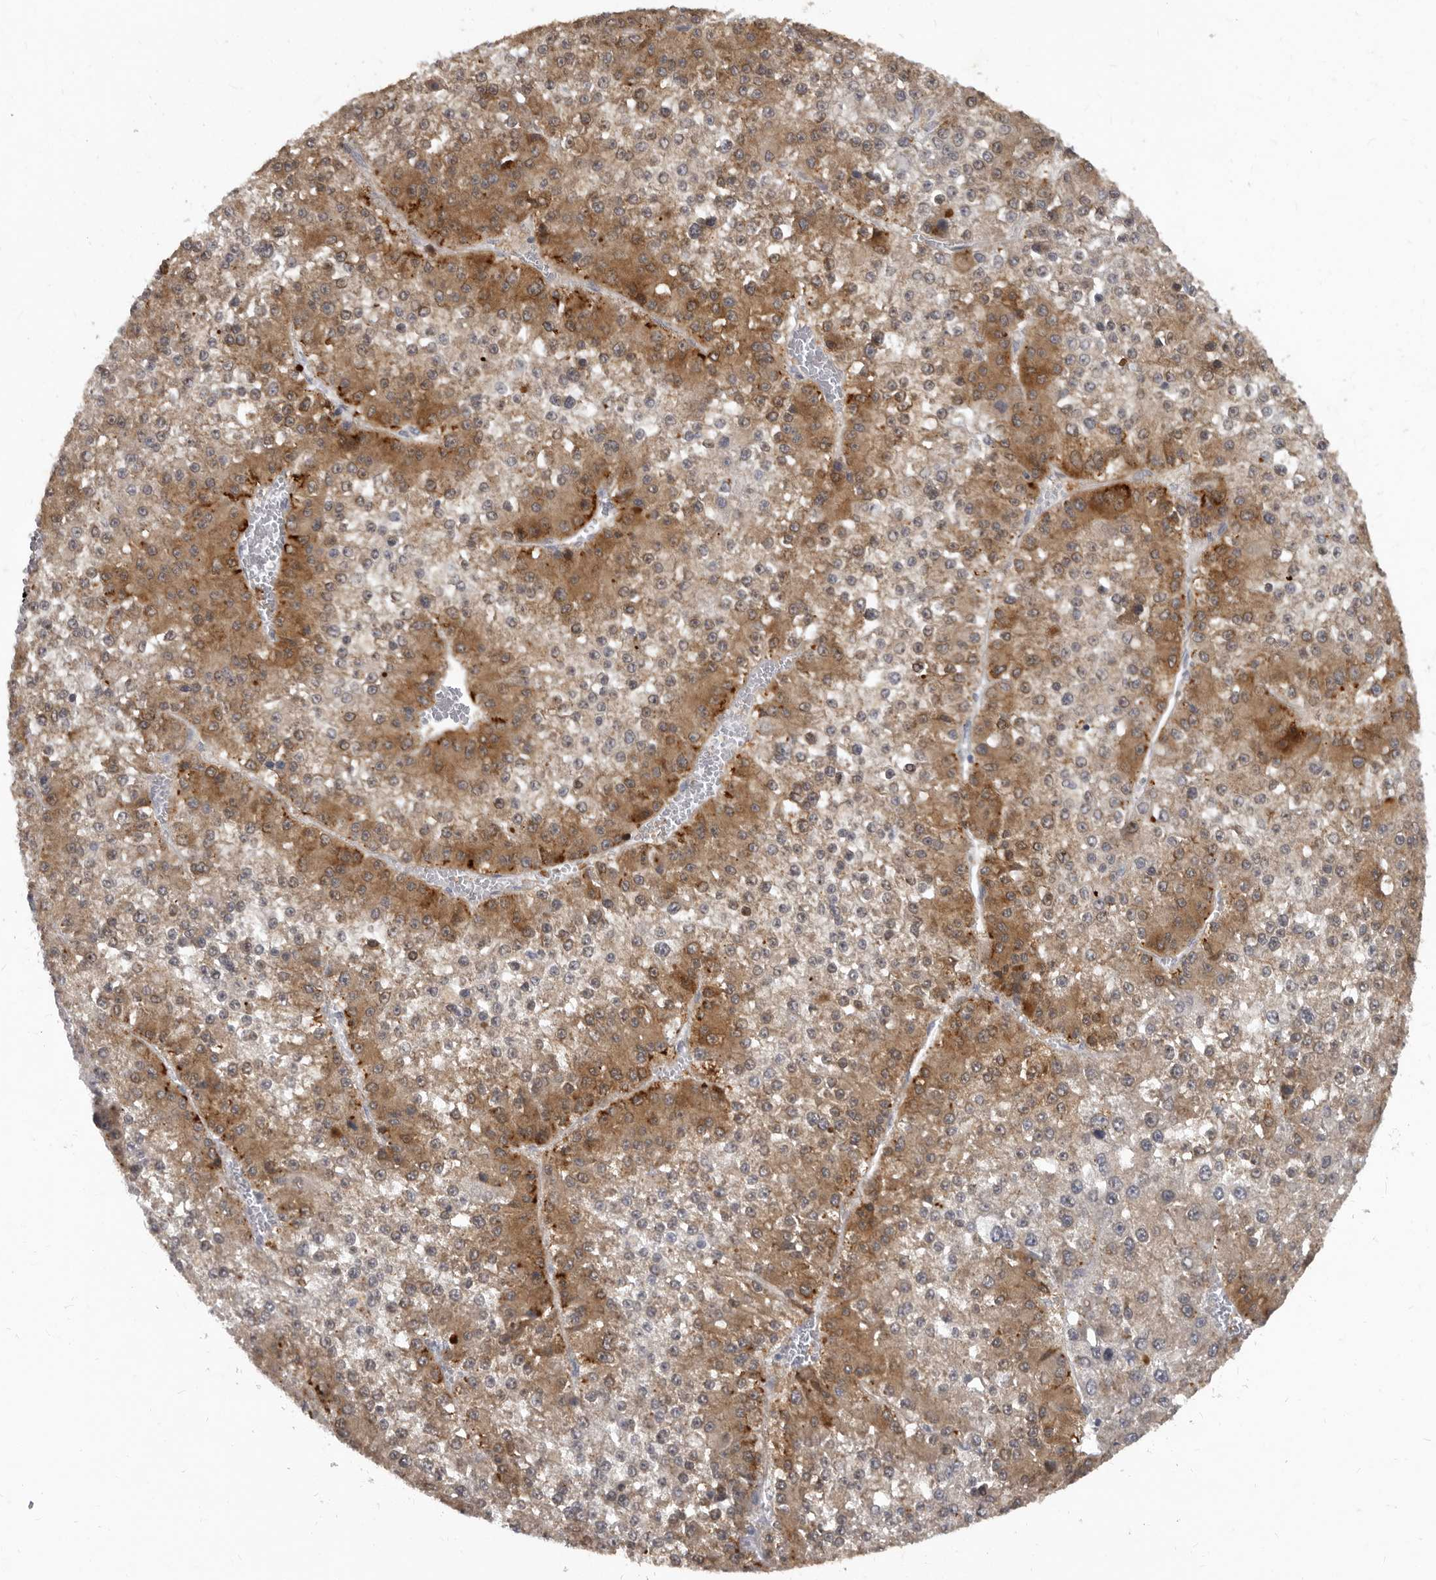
{"staining": {"intensity": "moderate", "quantity": ">75%", "location": "cytoplasmic/membranous"}, "tissue": "liver cancer", "cell_type": "Tumor cells", "image_type": "cancer", "snomed": [{"axis": "morphology", "description": "Carcinoma, Hepatocellular, NOS"}, {"axis": "topography", "description": "Liver"}], "caption": "The histopathology image displays staining of liver cancer, revealing moderate cytoplasmic/membranous protein positivity (brown color) within tumor cells.", "gene": "SULT1E1", "patient": {"sex": "female", "age": 73}}